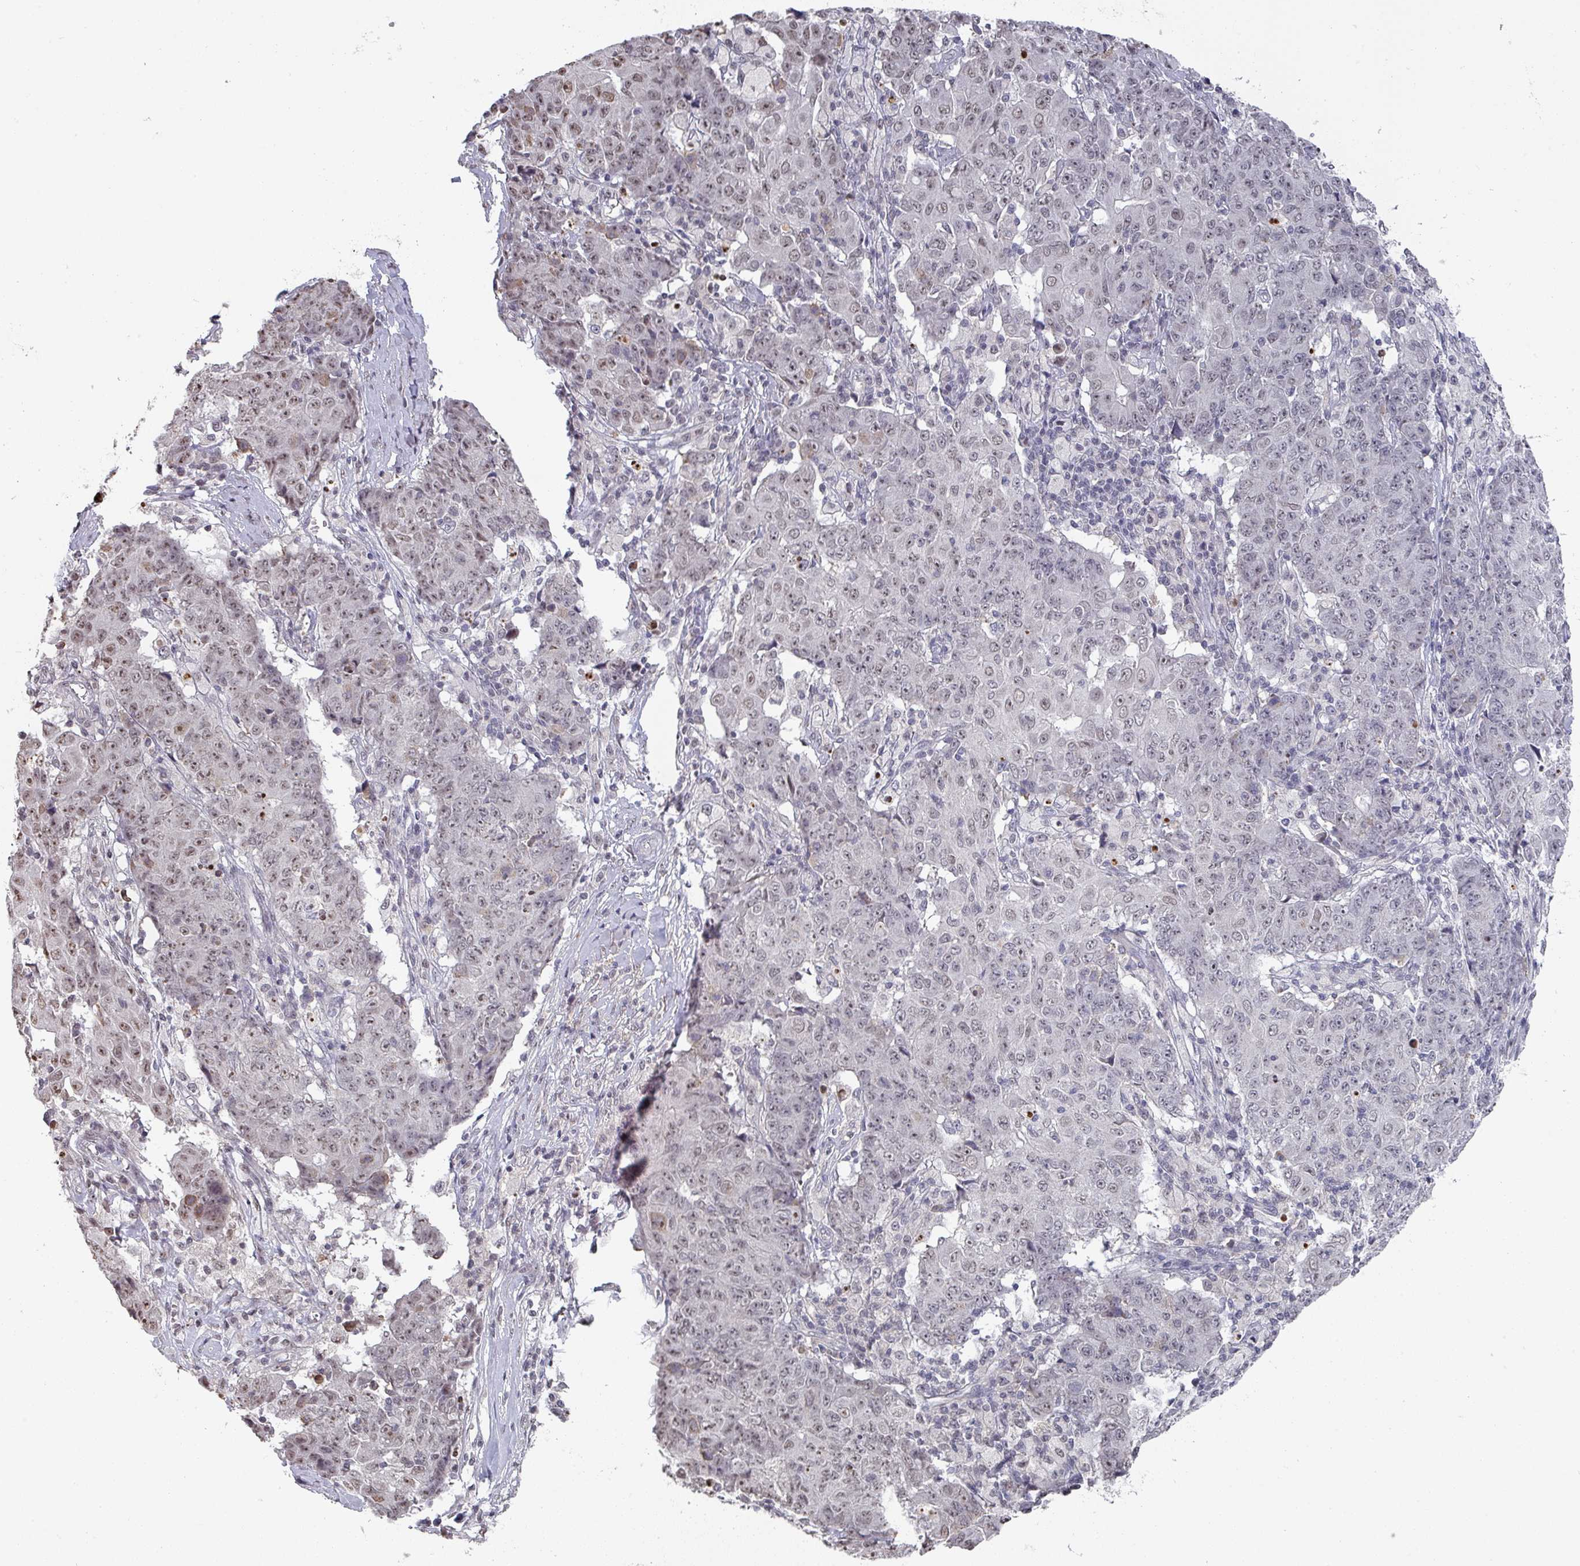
{"staining": {"intensity": "weak", "quantity": "<25%", "location": "nuclear"}, "tissue": "ovarian cancer", "cell_type": "Tumor cells", "image_type": "cancer", "snomed": [{"axis": "morphology", "description": "Carcinoma, endometroid"}, {"axis": "topography", "description": "Ovary"}], "caption": "Photomicrograph shows no protein staining in tumor cells of ovarian endometroid carcinoma tissue.", "gene": "ZNF654", "patient": {"sex": "female", "age": 42}}